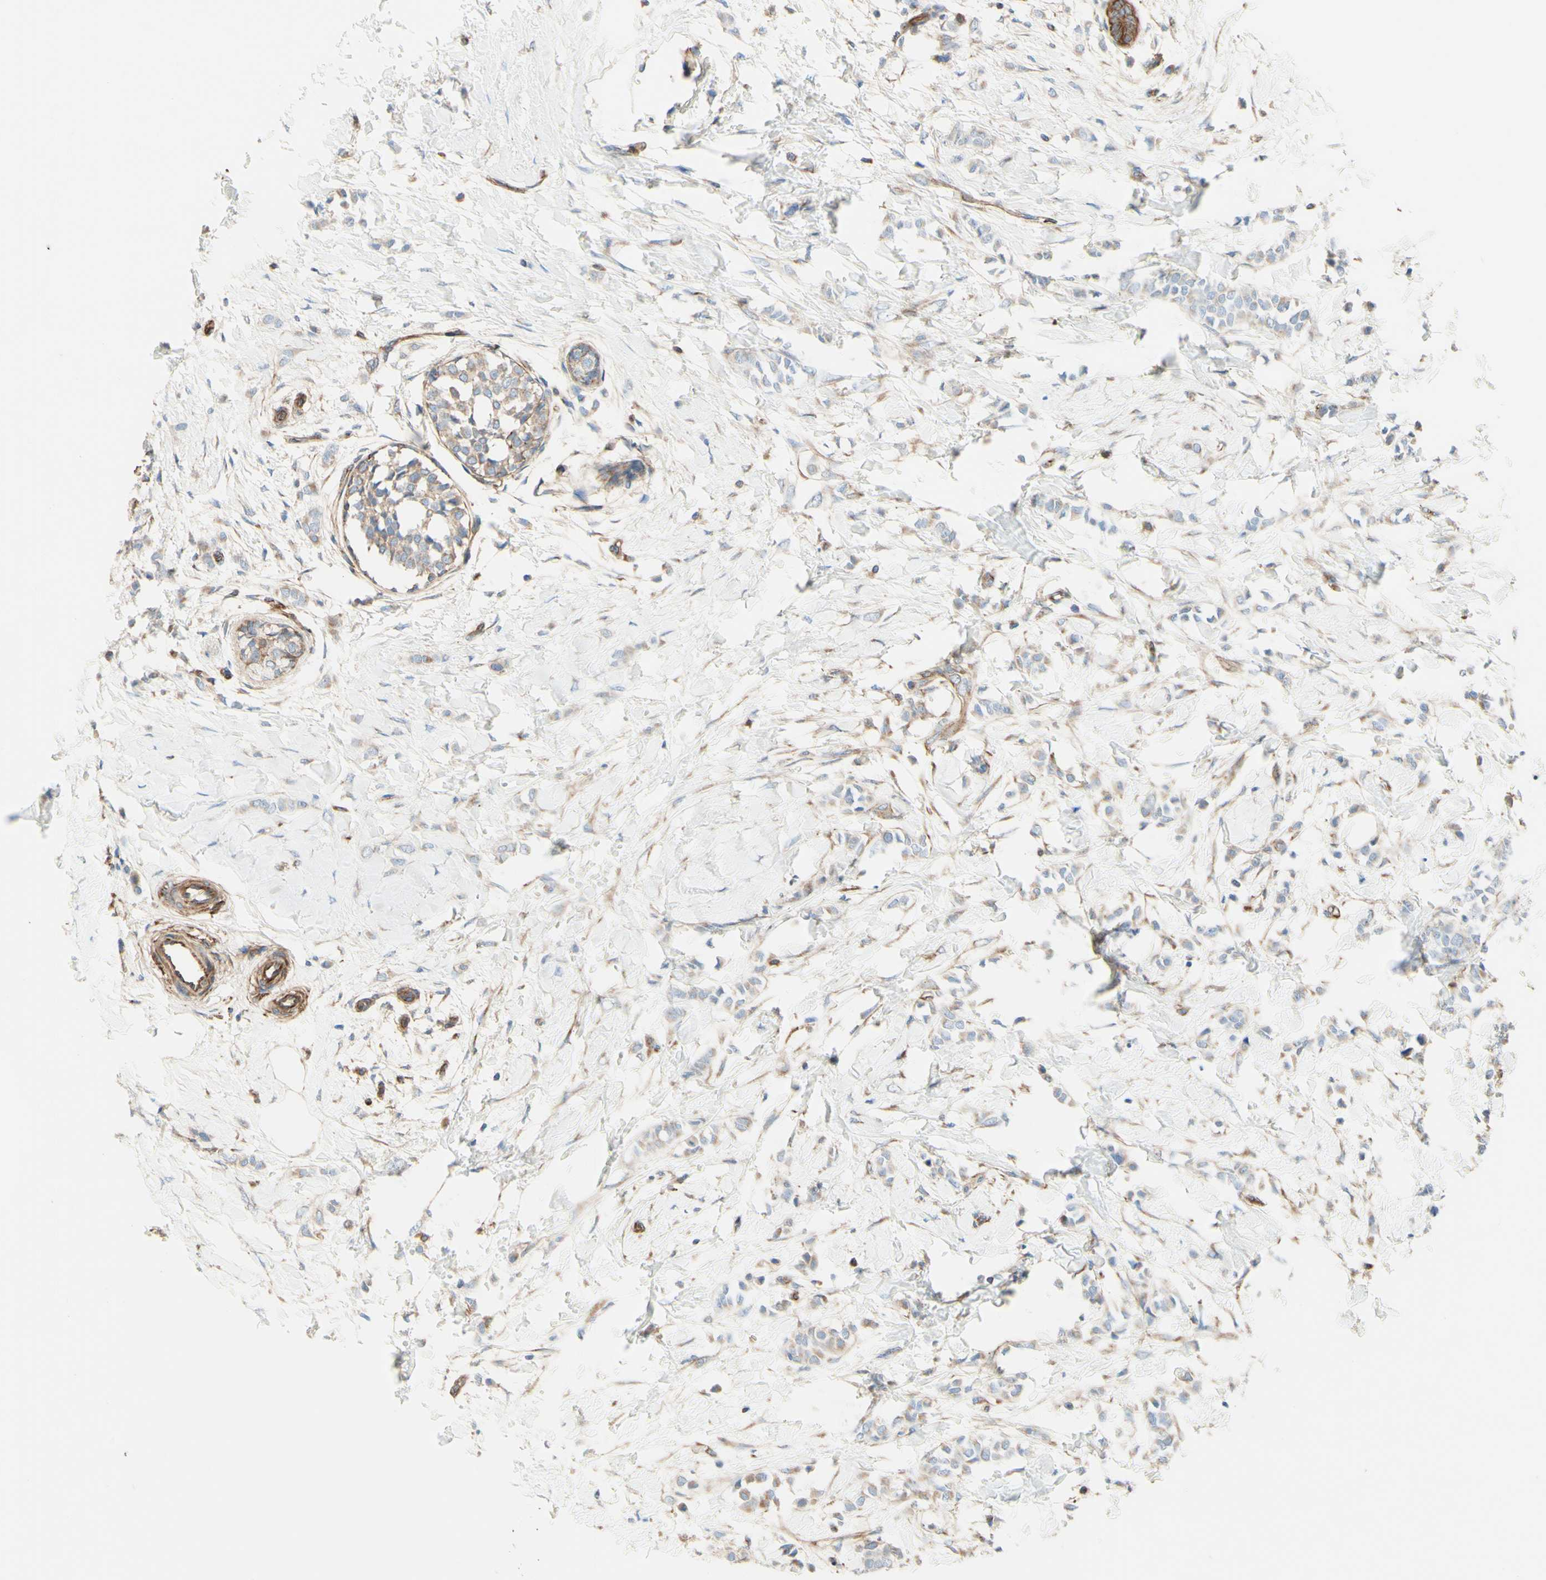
{"staining": {"intensity": "negative", "quantity": "none", "location": "none"}, "tissue": "breast cancer", "cell_type": "Tumor cells", "image_type": "cancer", "snomed": [{"axis": "morphology", "description": "Lobular carcinoma, in situ"}, {"axis": "morphology", "description": "Lobular carcinoma"}, {"axis": "topography", "description": "Breast"}], "caption": "The photomicrograph reveals no staining of tumor cells in breast cancer (lobular carcinoma). (DAB (3,3'-diaminobenzidine) IHC visualized using brightfield microscopy, high magnification).", "gene": "ENDOD1", "patient": {"sex": "female", "age": 41}}